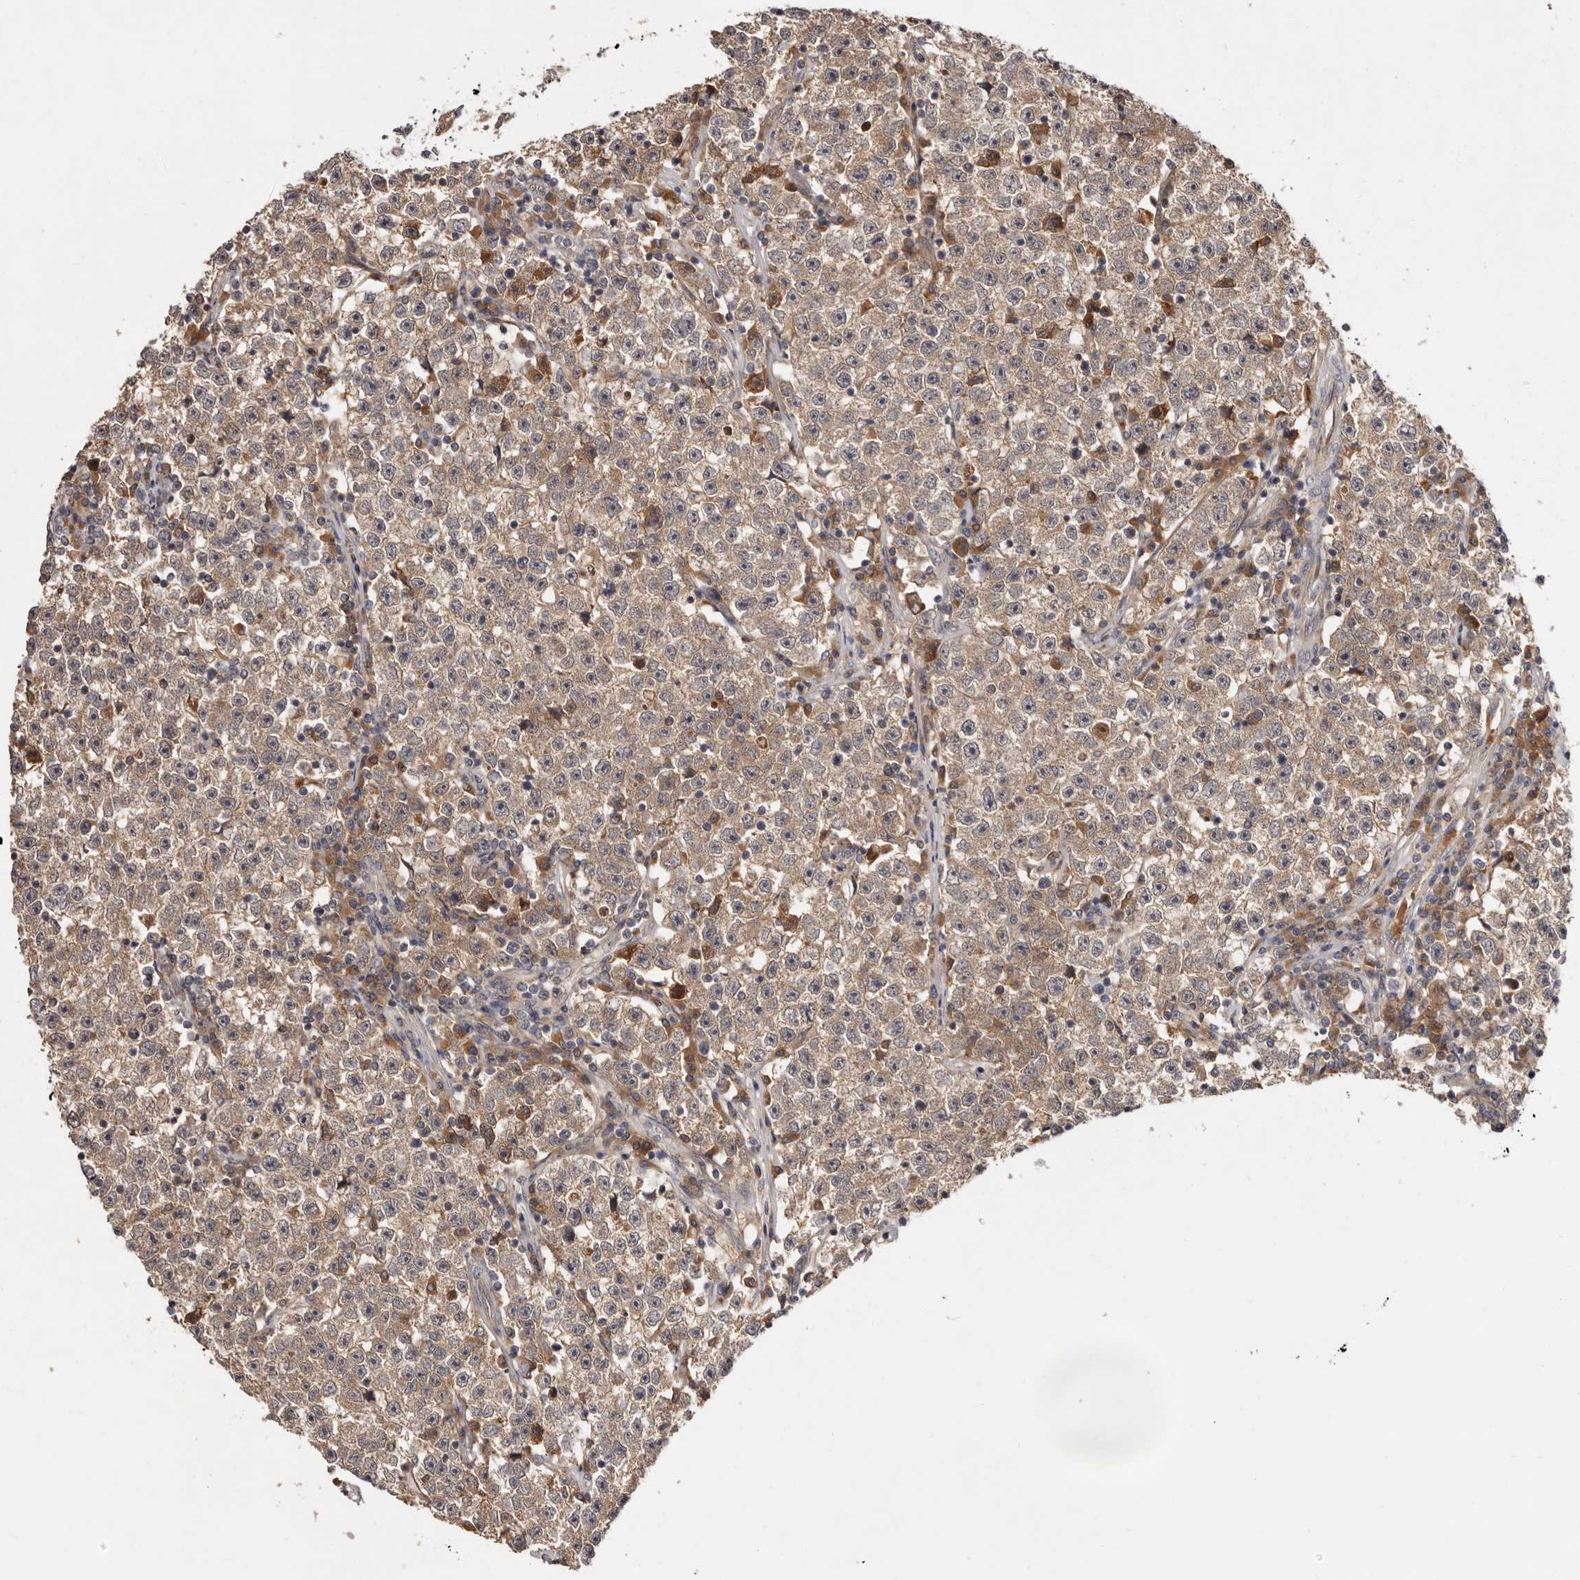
{"staining": {"intensity": "weak", "quantity": ">75%", "location": "cytoplasmic/membranous"}, "tissue": "testis cancer", "cell_type": "Tumor cells", "image_type": "cancer", "snomed": [{"axis": "morphology", "description": "Seminoma, NOS"}, {"axis": "topography", "description": "Testis"}], "caption": "There is low levels of weak cytoplasmic/membranous positivity in tumor cells of testis cancer (seminoma), as demonstrated by immunohistochemical staining (brown color).", "gene": "INAVA", "patient": {"sex": "male", "age": 22}}